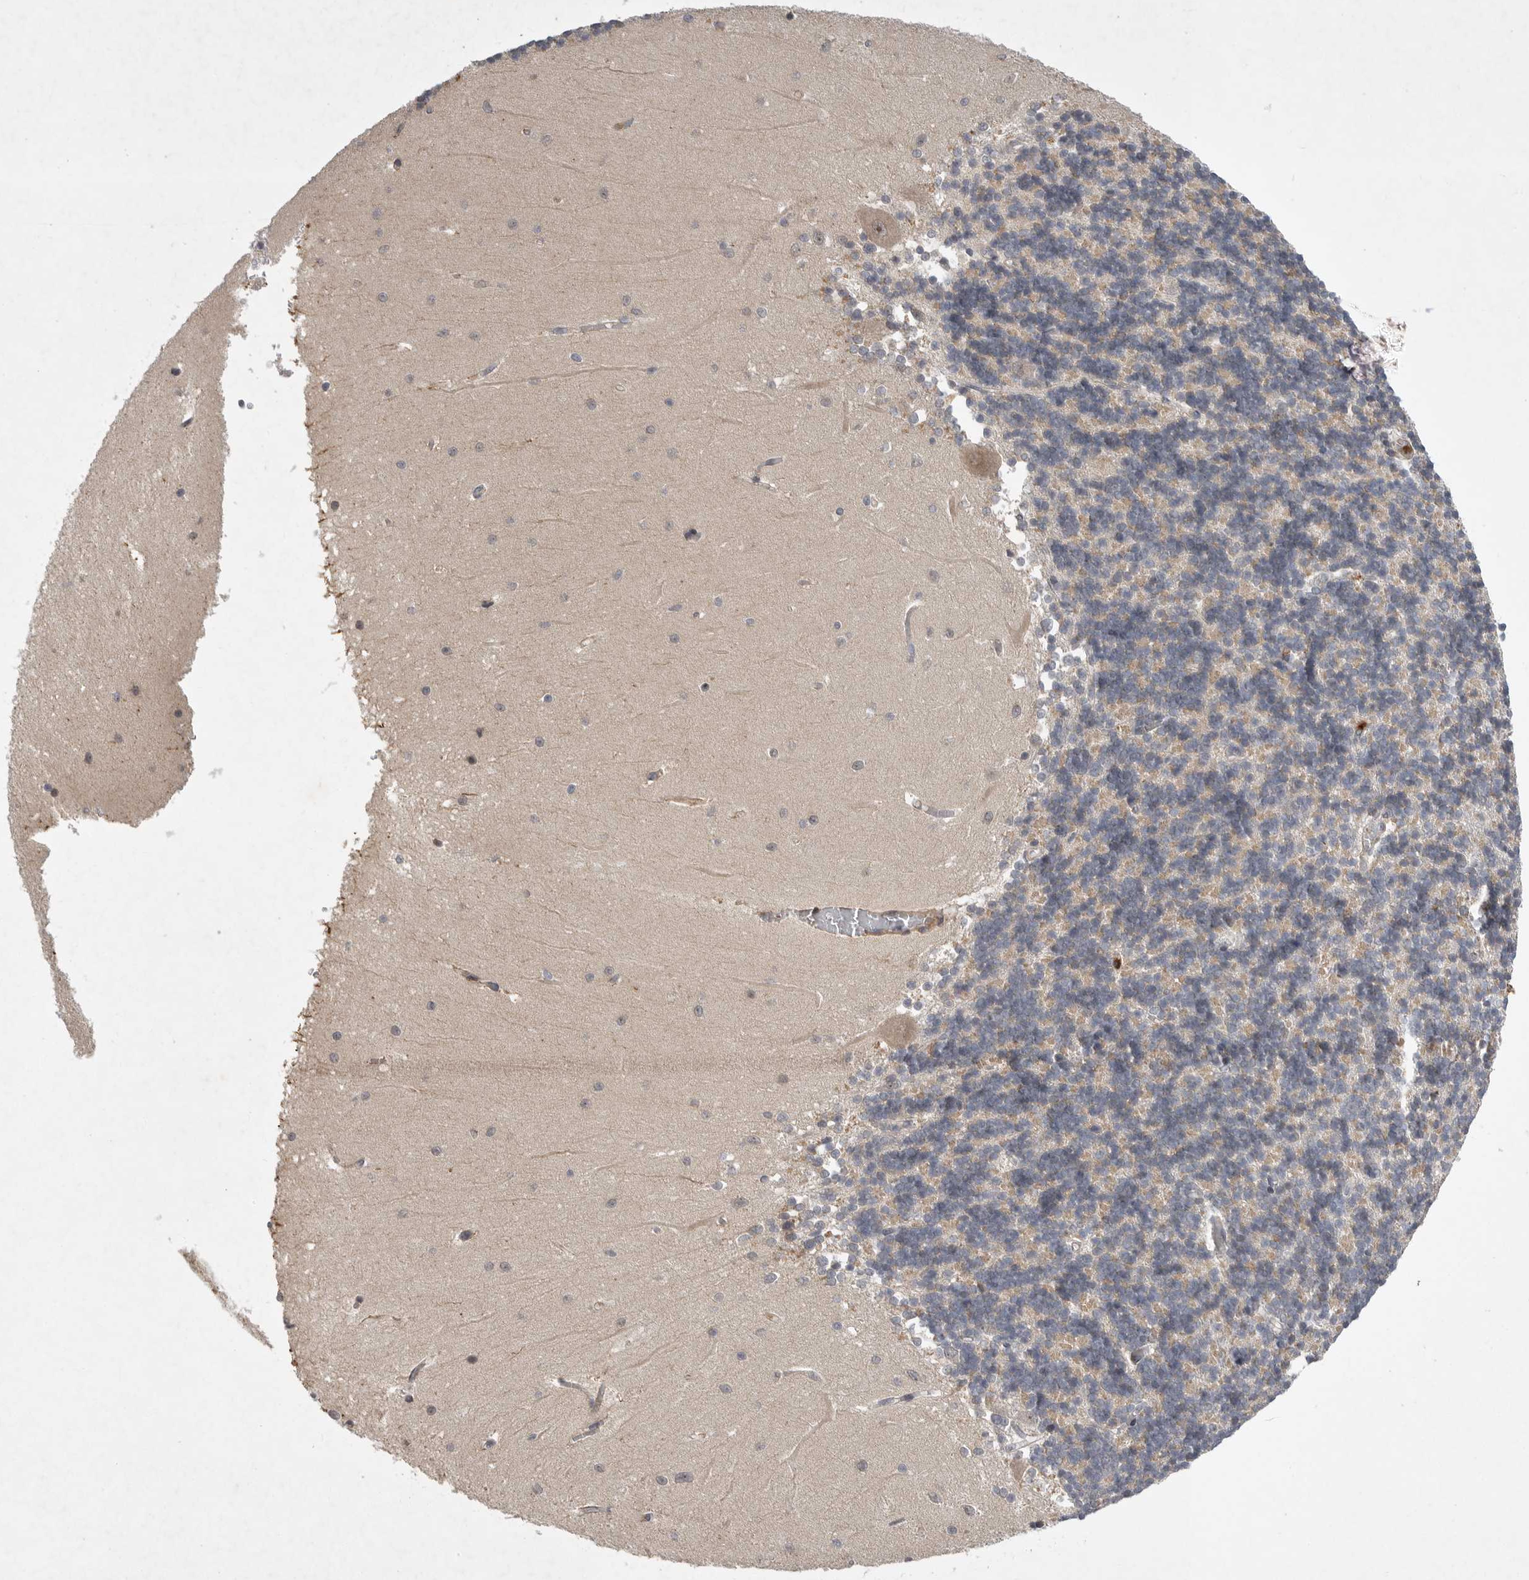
{"staining": {"intensity": "weak", "quantity": "25%-75%", "location": "cytoplasmic/membranous"}, "tissue": "cerebellum", "cell_type": "Cells in granular layer", "image_type": "normal", "snomed": [{"axis": "morphology", "description": "Normal tissue, NOS"}, {"axis": "topography", "description": "Cerebellum"}], "caption": "Immunohistochemistry (IHC) staining of normal cerebellum, which reveals low levels of weak cytoplasmic/membranous positivity in approximately 25%-75% of cells in granular layer indicating weak cytoplasmic/membranous protein staining. The staining was performed using DAB (3,3'-diaminobenzidine) (brown) for protein detection and nuclei were counterstained in hematoxylin (blue).", "gene": "UBE3D", "patient": {"sex": "male", "age": 37}}